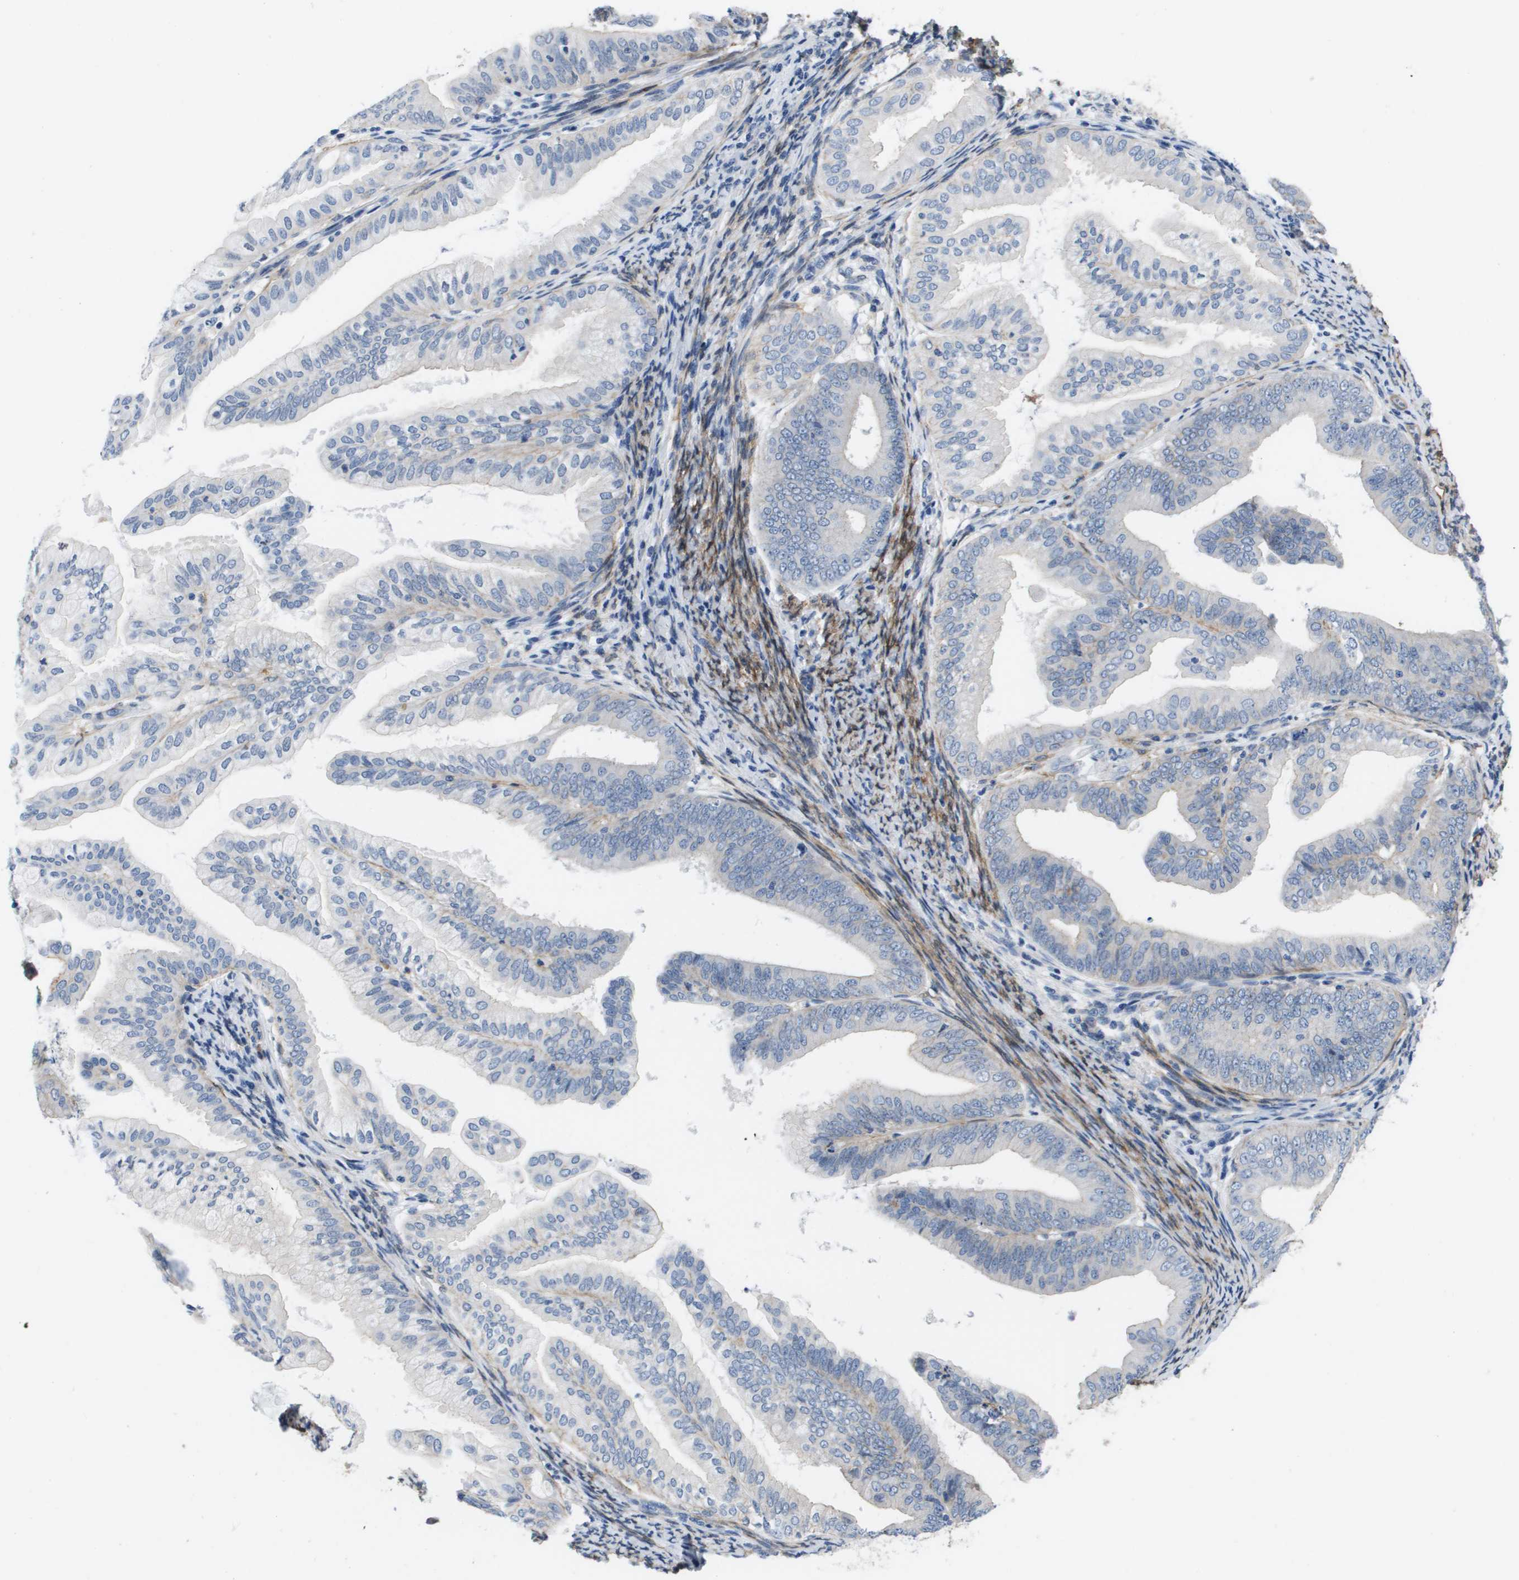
{"staining": {"intensity": "negative", "quantity": "none", "location": "none"}, "tissue": "endometrial cancer", "cell_type": "Tumor cells", "image_type": "cancer", "snomed": [{"axis": "morphology", "description": "Adenocarcinoma, NOS"}, {"axis": "topography", "description": "Endometrium"}], "caption": "This is a image of immunohistochemistry staining of endometrial cancer (adenocarcinoma), which shows no staining in tumor cells.", "gene": "LPP", "patient": {"sex": "female", "age": 63}}